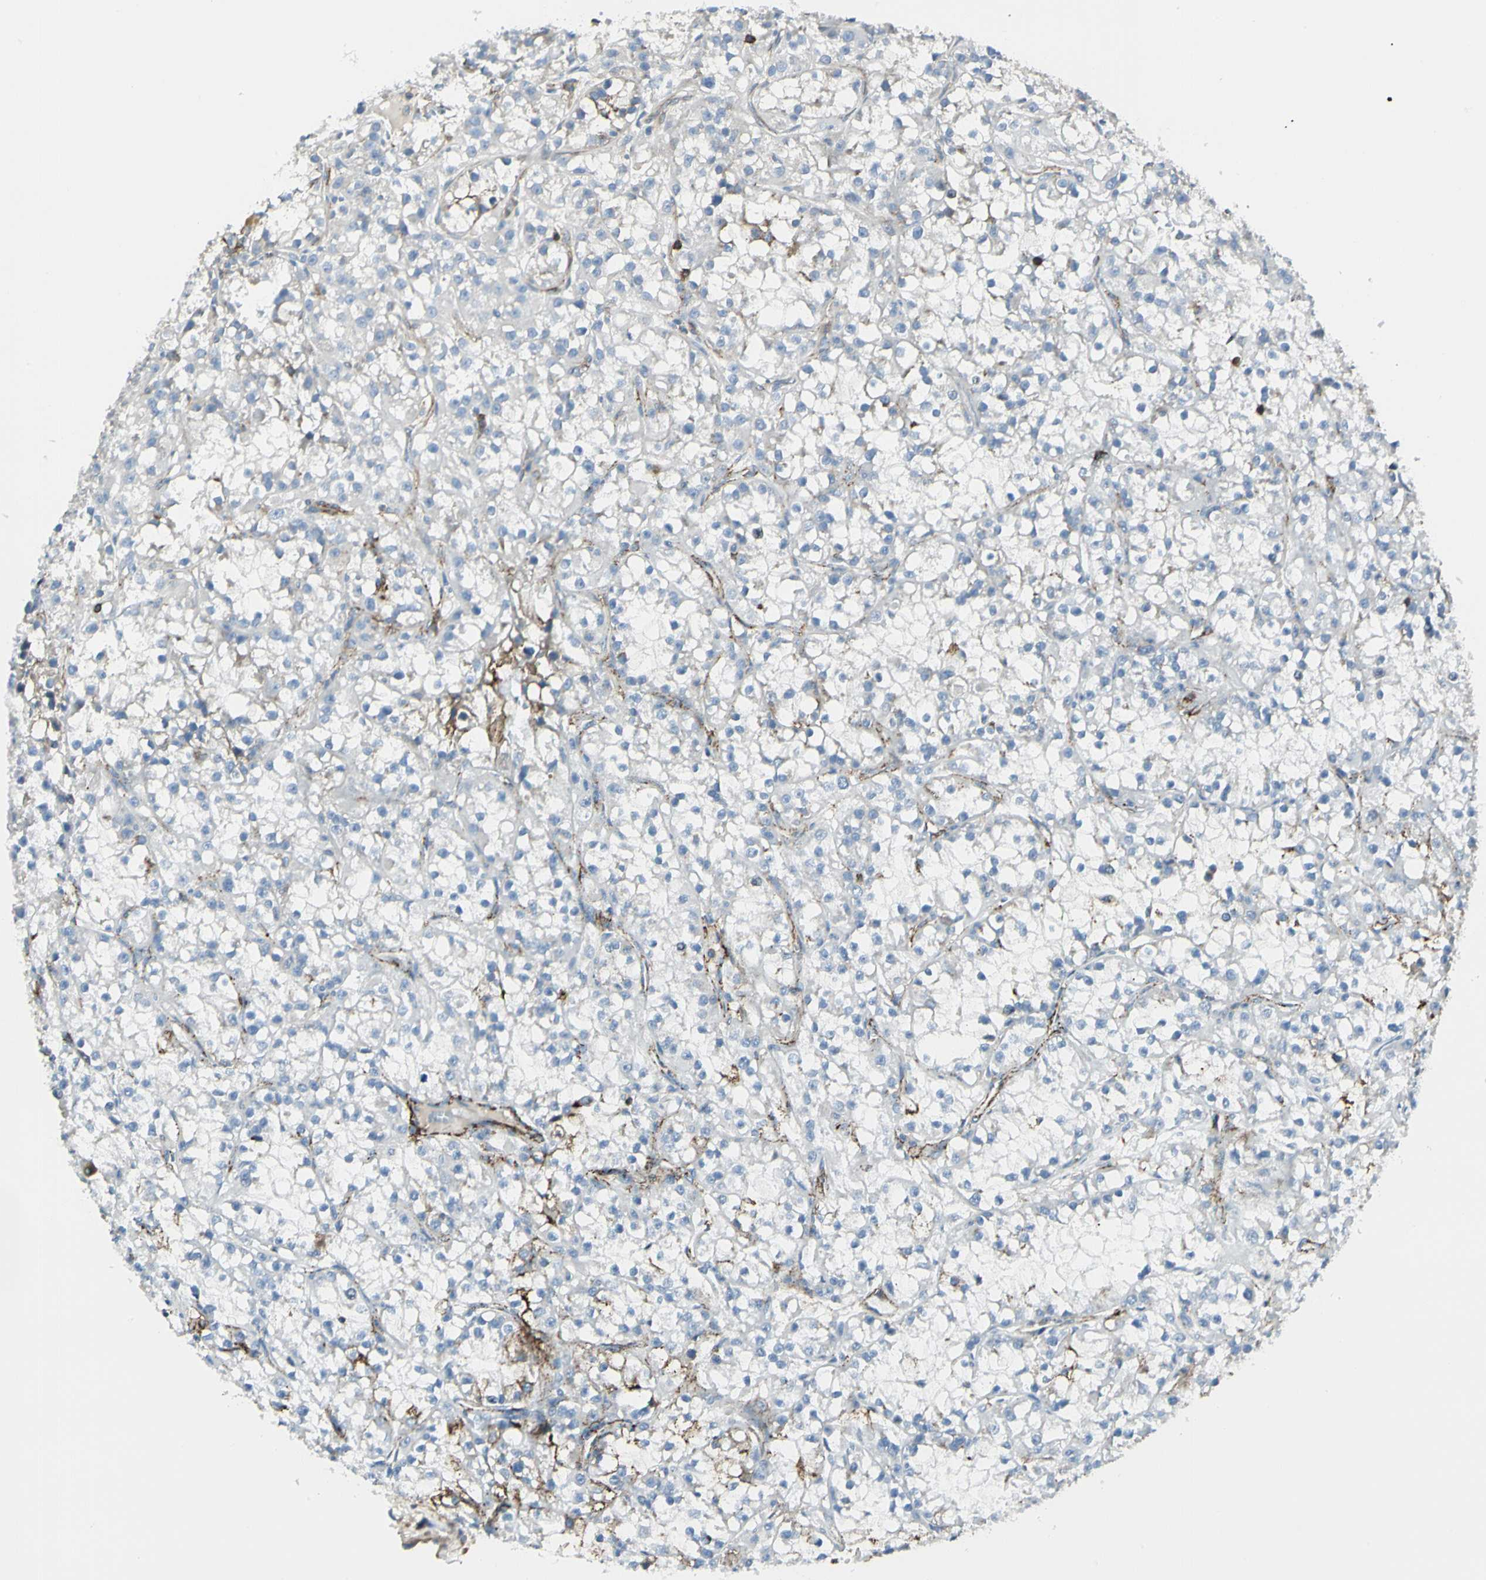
{"staining": {"intensity": "negative", "quantity": "none", "location": "none"}, "tissue": "renal cancer", "cell_type": "Tumor cells", "image_type": "cancer", "snomed": [{"axis": "morphology", "description": "Adenocarcinoma, NOS"}, {"axis": "topography", "description": "Kidney"}], "caption": "This image is of adenocarcinoma (renal) stained with immunohistochemistry (IHC) to label a protein in brown with the nuclei are counter-stained blue. There is no expression in tumor cells.", "gene": "CLEC2B", "patient": {"sex": "female", "age": 52}}